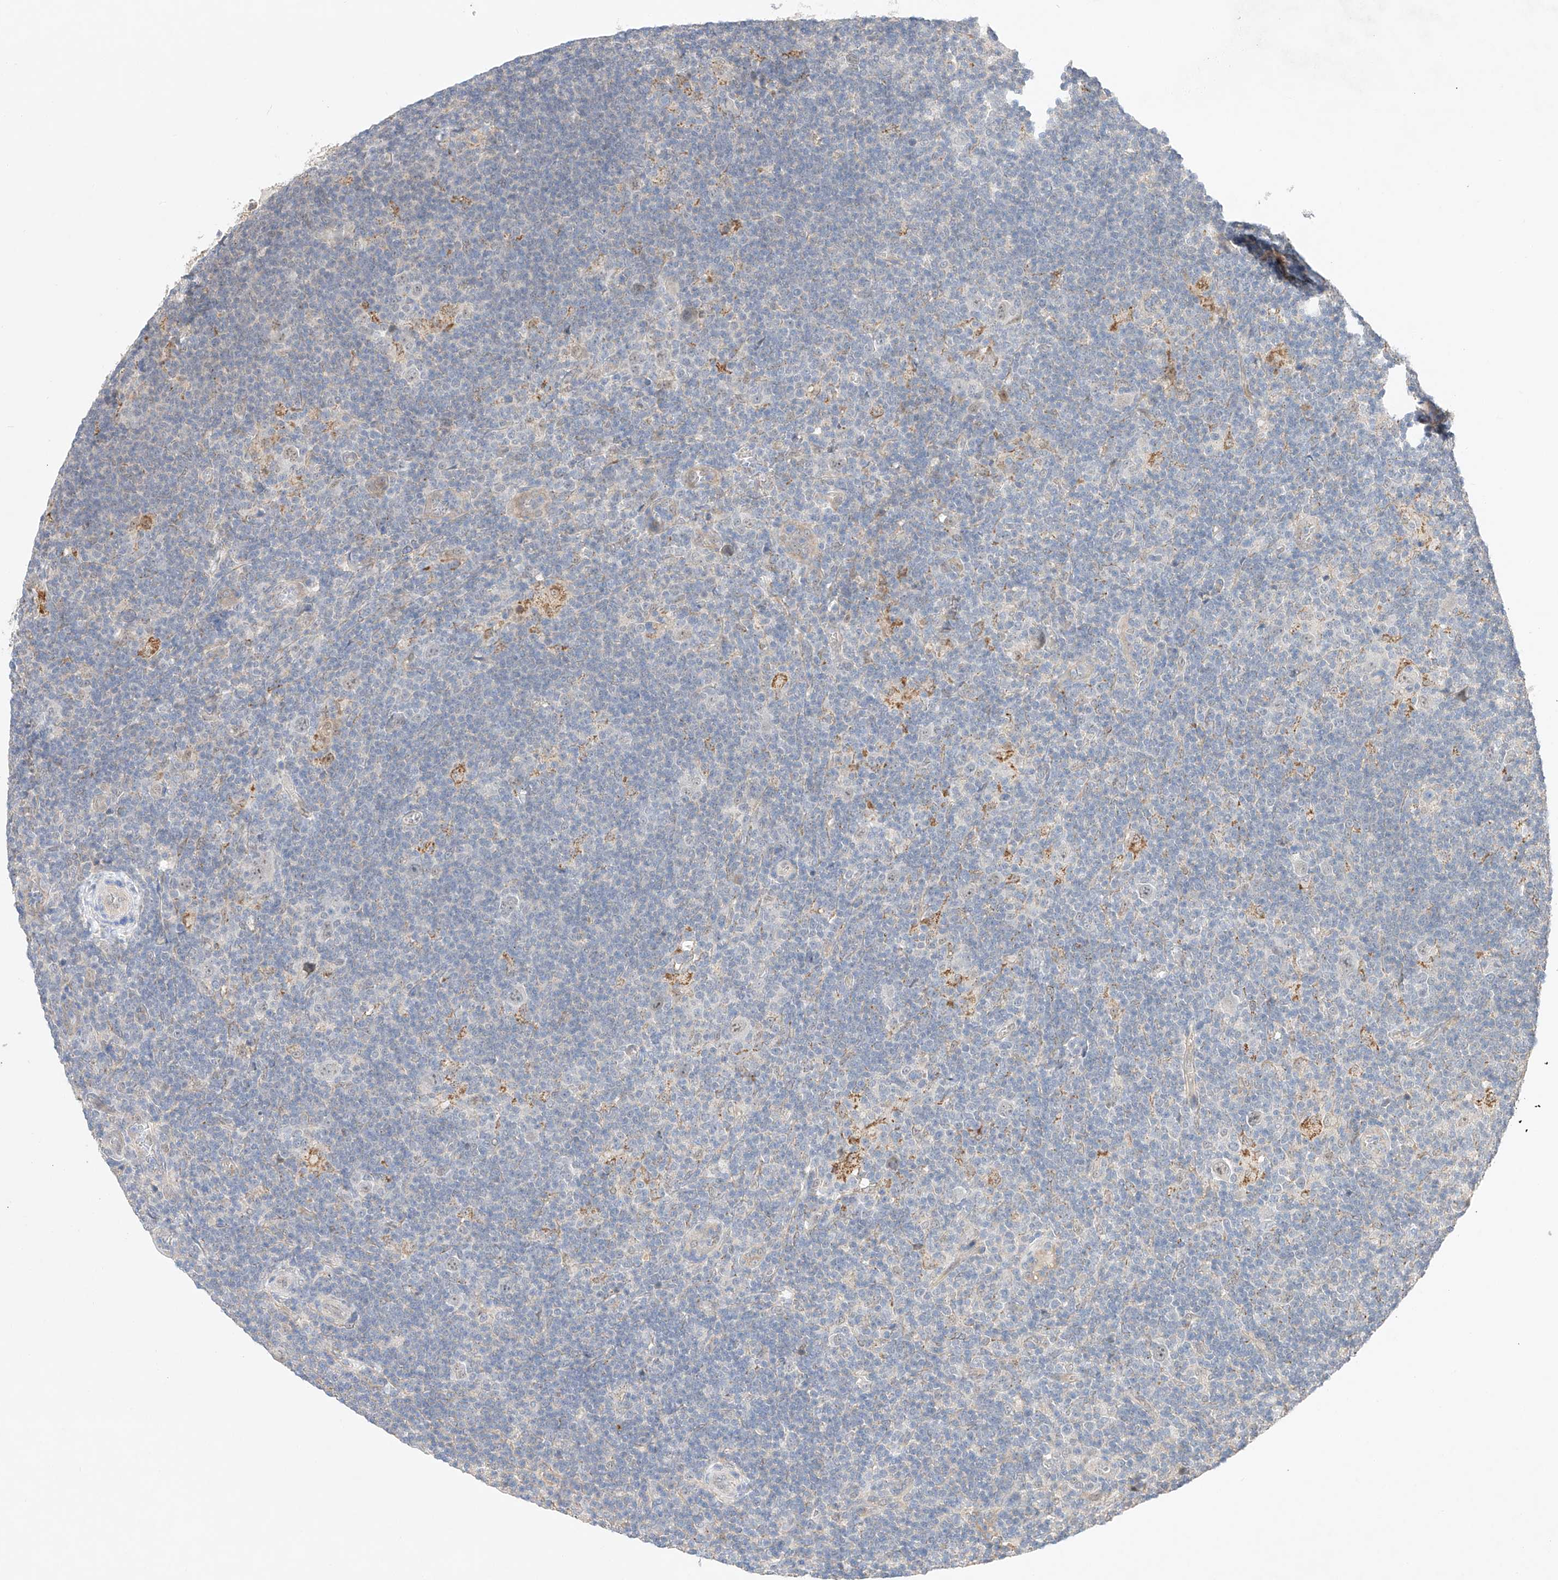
{"staining": {"intensity": "negative", "quantity": "none", "location": "none"}, "tissue": "lymphoma", "cell_type": "Tumor cells", "image_type": "cancer", "snomed": [{"axis": "morphology", "description": "Hodgkin's disease, NOS"}, {"axis": "topography", "description": "Lymph node"}], "caption": "A photomicrograph of human Hodgkin's disease is negative for staining in tumor cells. (DAB IHC, high magnification).", "gene": "IL22RA2", "patient": {"sex": "female", "age": 57}}